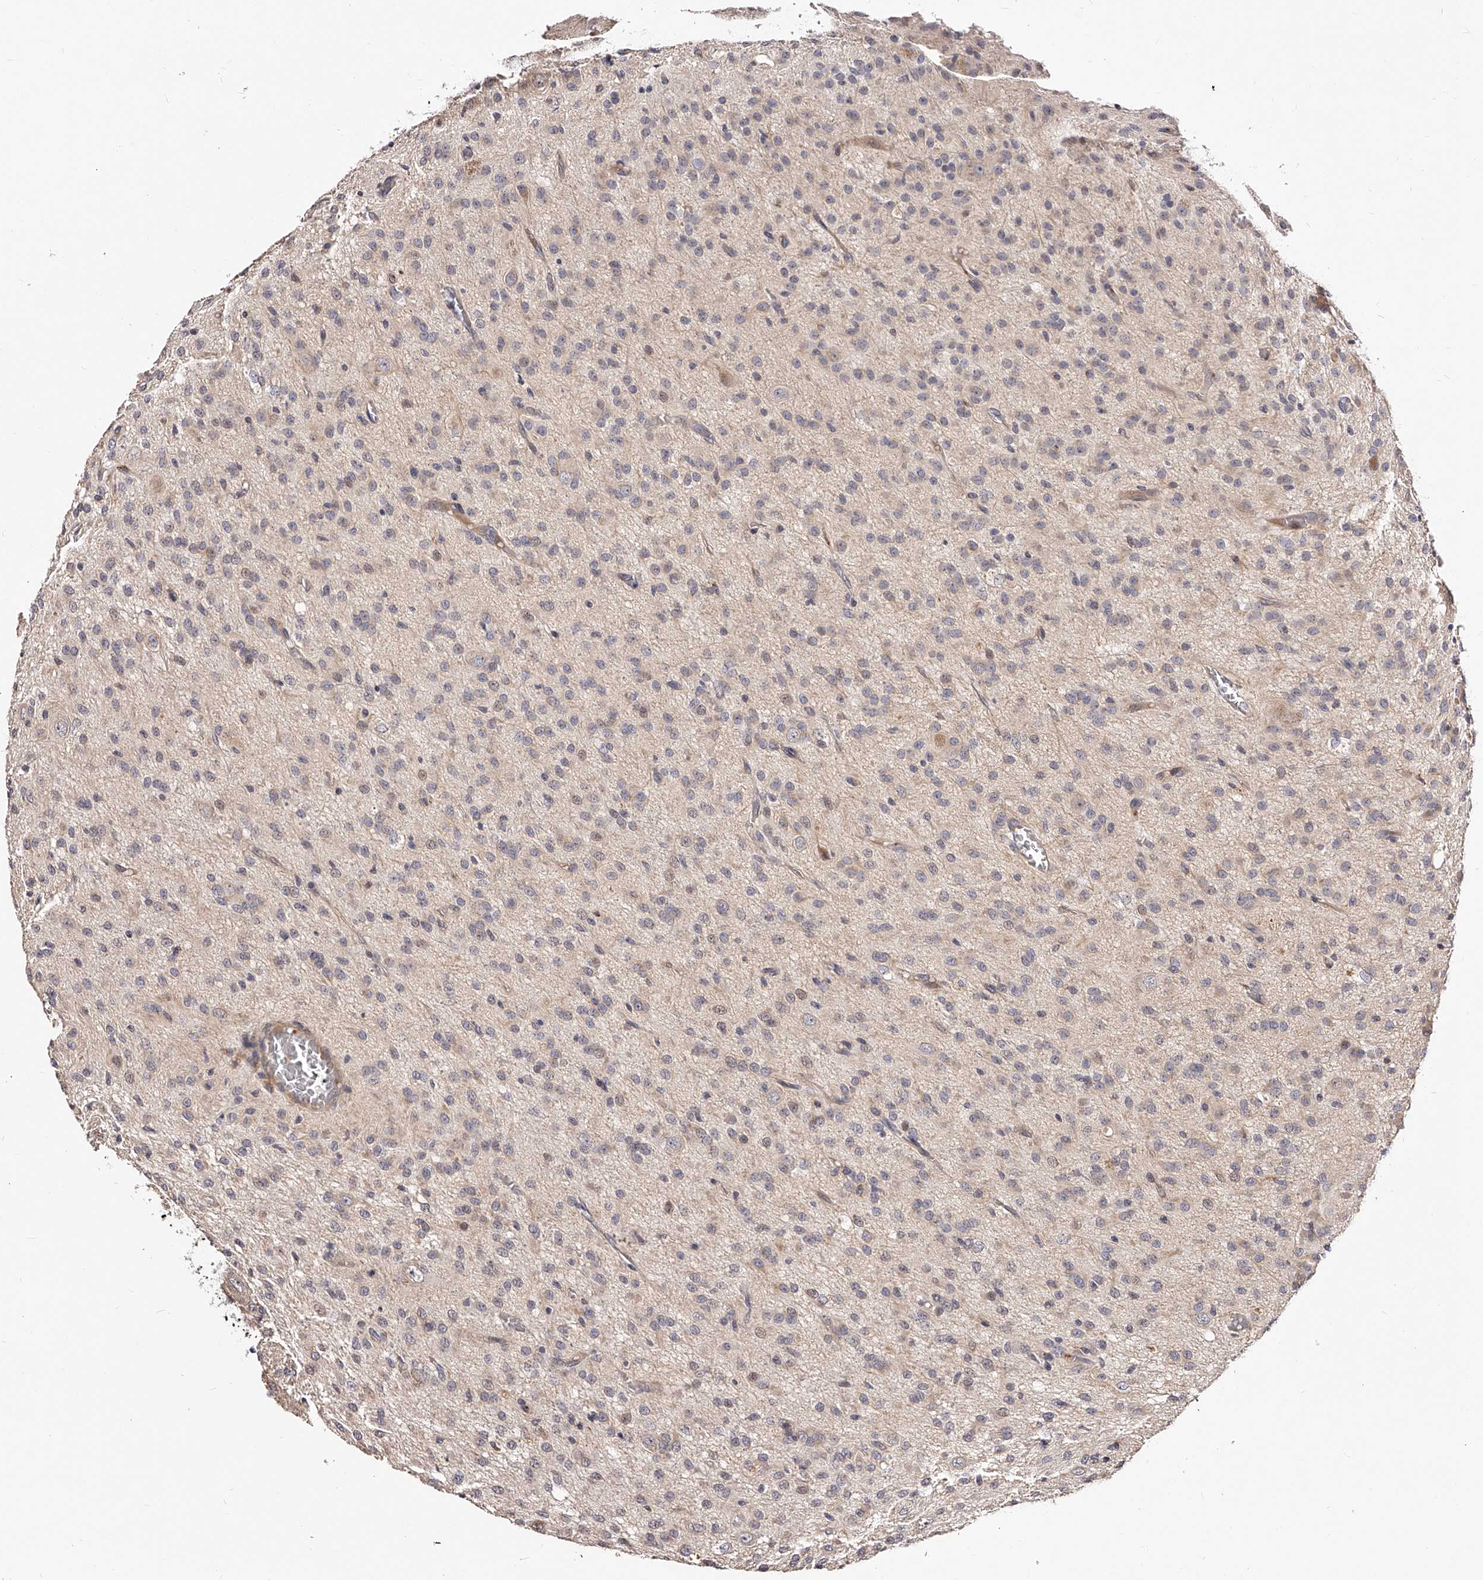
{"staining": {"intensity": "negative", "quantity": "none", "location": "none"}, "tissue": "glioma", "cell_type": "Tumor cells", "image_type": "cancer", "snomed": [{"axis": "morphology", "description": "Glioma, malignant, High grade"}, {"axis": "topography", "description": "Brain"}], "caption": "IHC of glioma shows no staining in tumor cells.", "gene": "ZNF502", "patient": {"sex": "female", "age": 59}}